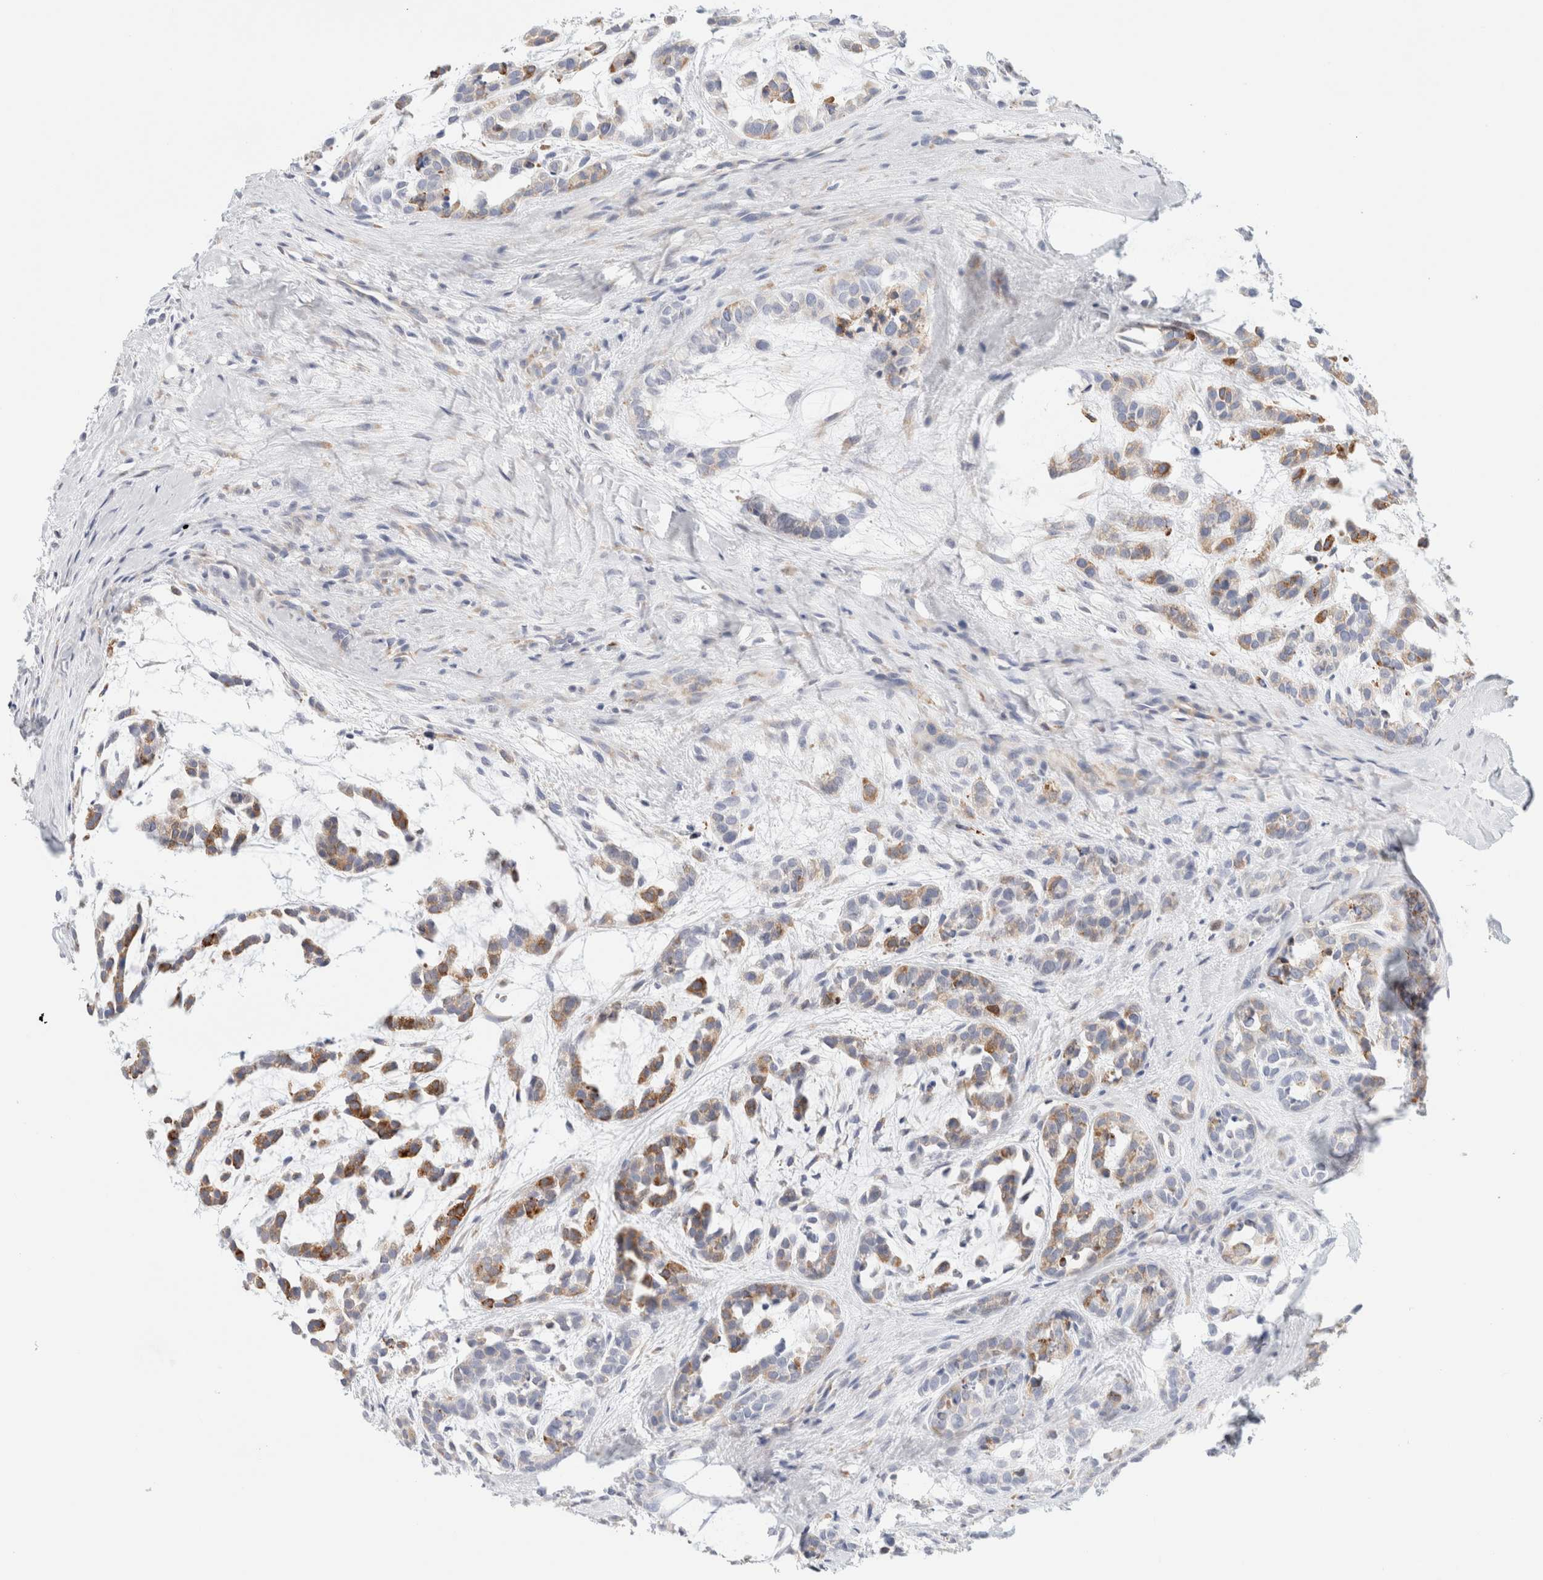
{"staining": {"intensity": "moderate", "quantity": ">75%", "location": "cytoplasmic/membranous"}, "tissue": "head and neck cancer", "cell_type": "Tumor cells", "image_type": "cancer", "snomed": [{"axis": "morphology", "description": "Adenocarcinoma, NOS"}, {"axis": "morphology", "description": "Adenoma, NOS"}, {"axis": "topography", "description": "Head-Neck"}], "caption": "A histopathology image showing moderate cytoplasmic/membranous staining in approximately >75% of tumor cells in head and neck adenoma, as visualized by brown immunohistochemical staining.", "gene": "RTN4", "patient": {"sex": "female", "age": 55}}